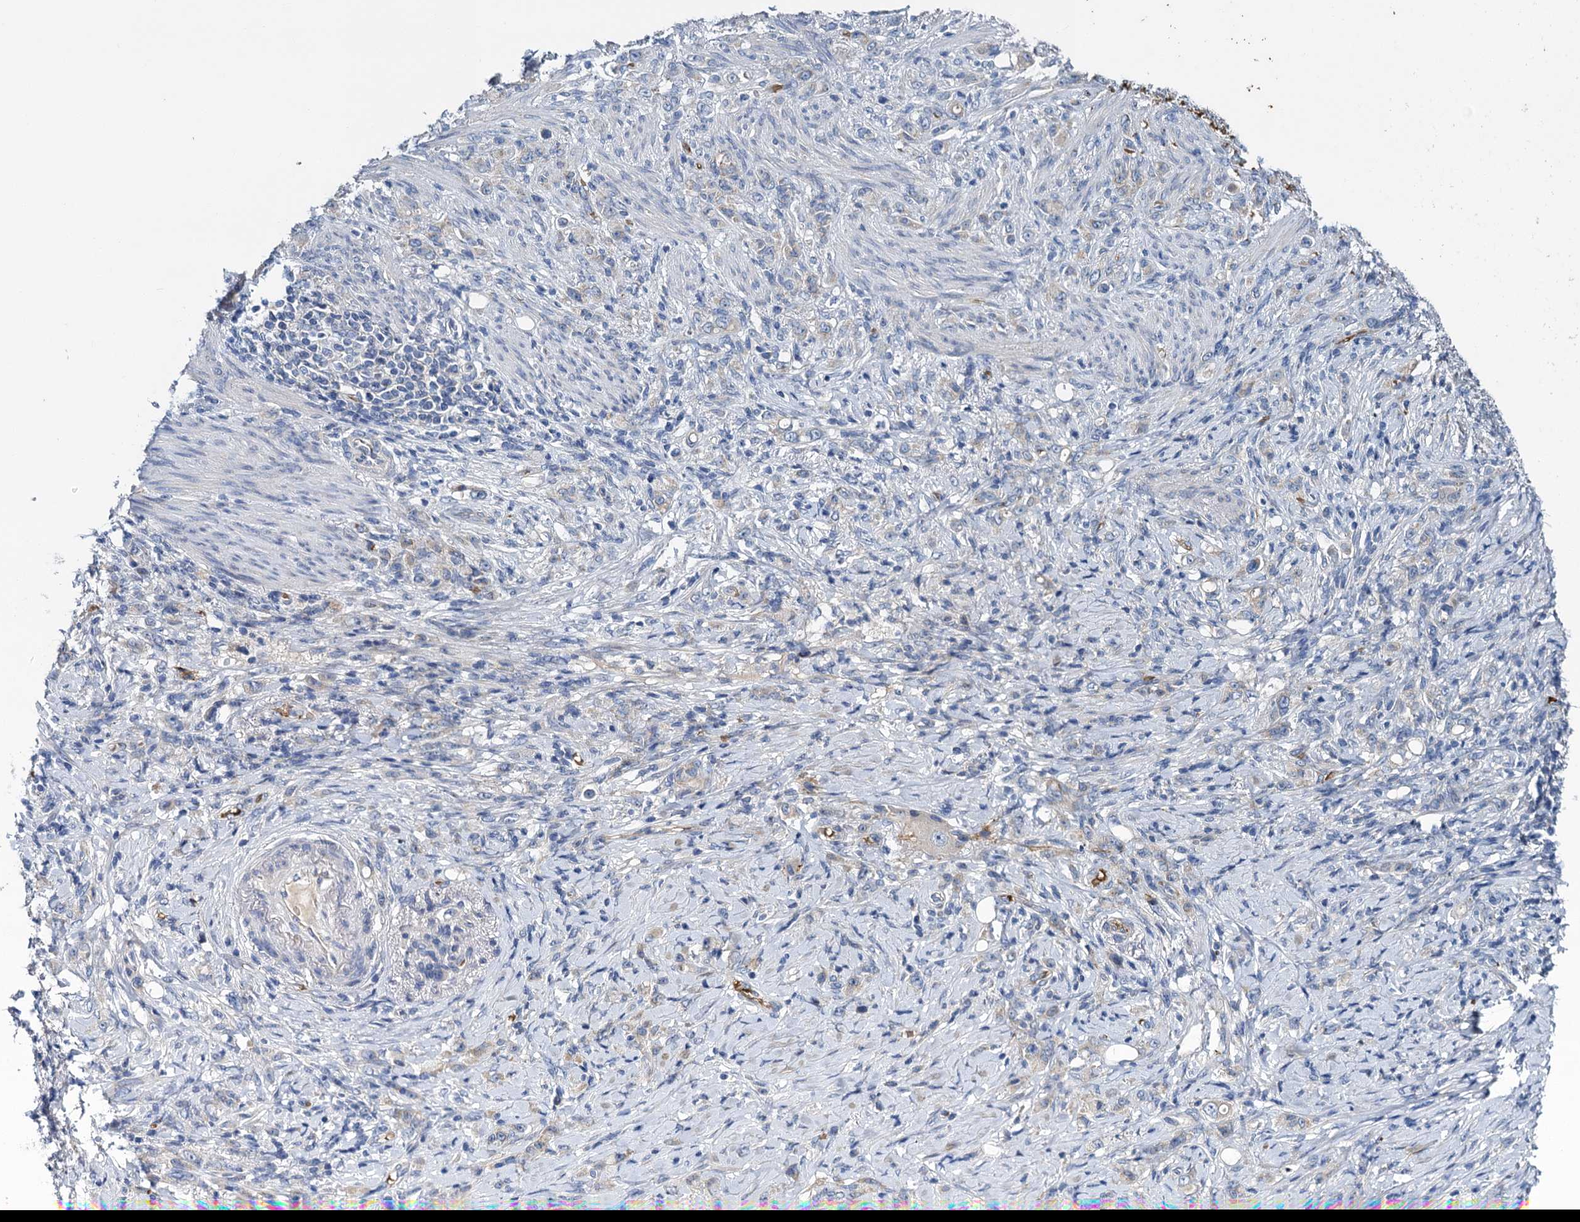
{"staining": {"intensity": "negative", "quantity": "none", "location": "none"}, "tissue": "stomach cancer", "cell_type": "Tumor cells", "image_type": "cancer", "snomed": [{"axis": "morphology", "description": "Adenocarcinoma, NOS"}, {"axis": "topography", "description": "Stomach"}], "caption": "Immunohistochemical staining of stomach cancer (adenocarcinoma) exhibits no significant expression in tumor cells. (Brightfield microscopy of DAB (3,3'-diaminobenzidine) immunohistochemistry at high magnification).", "gene": "BCS1L", "patient": {"sex": "female", "age": 79}}